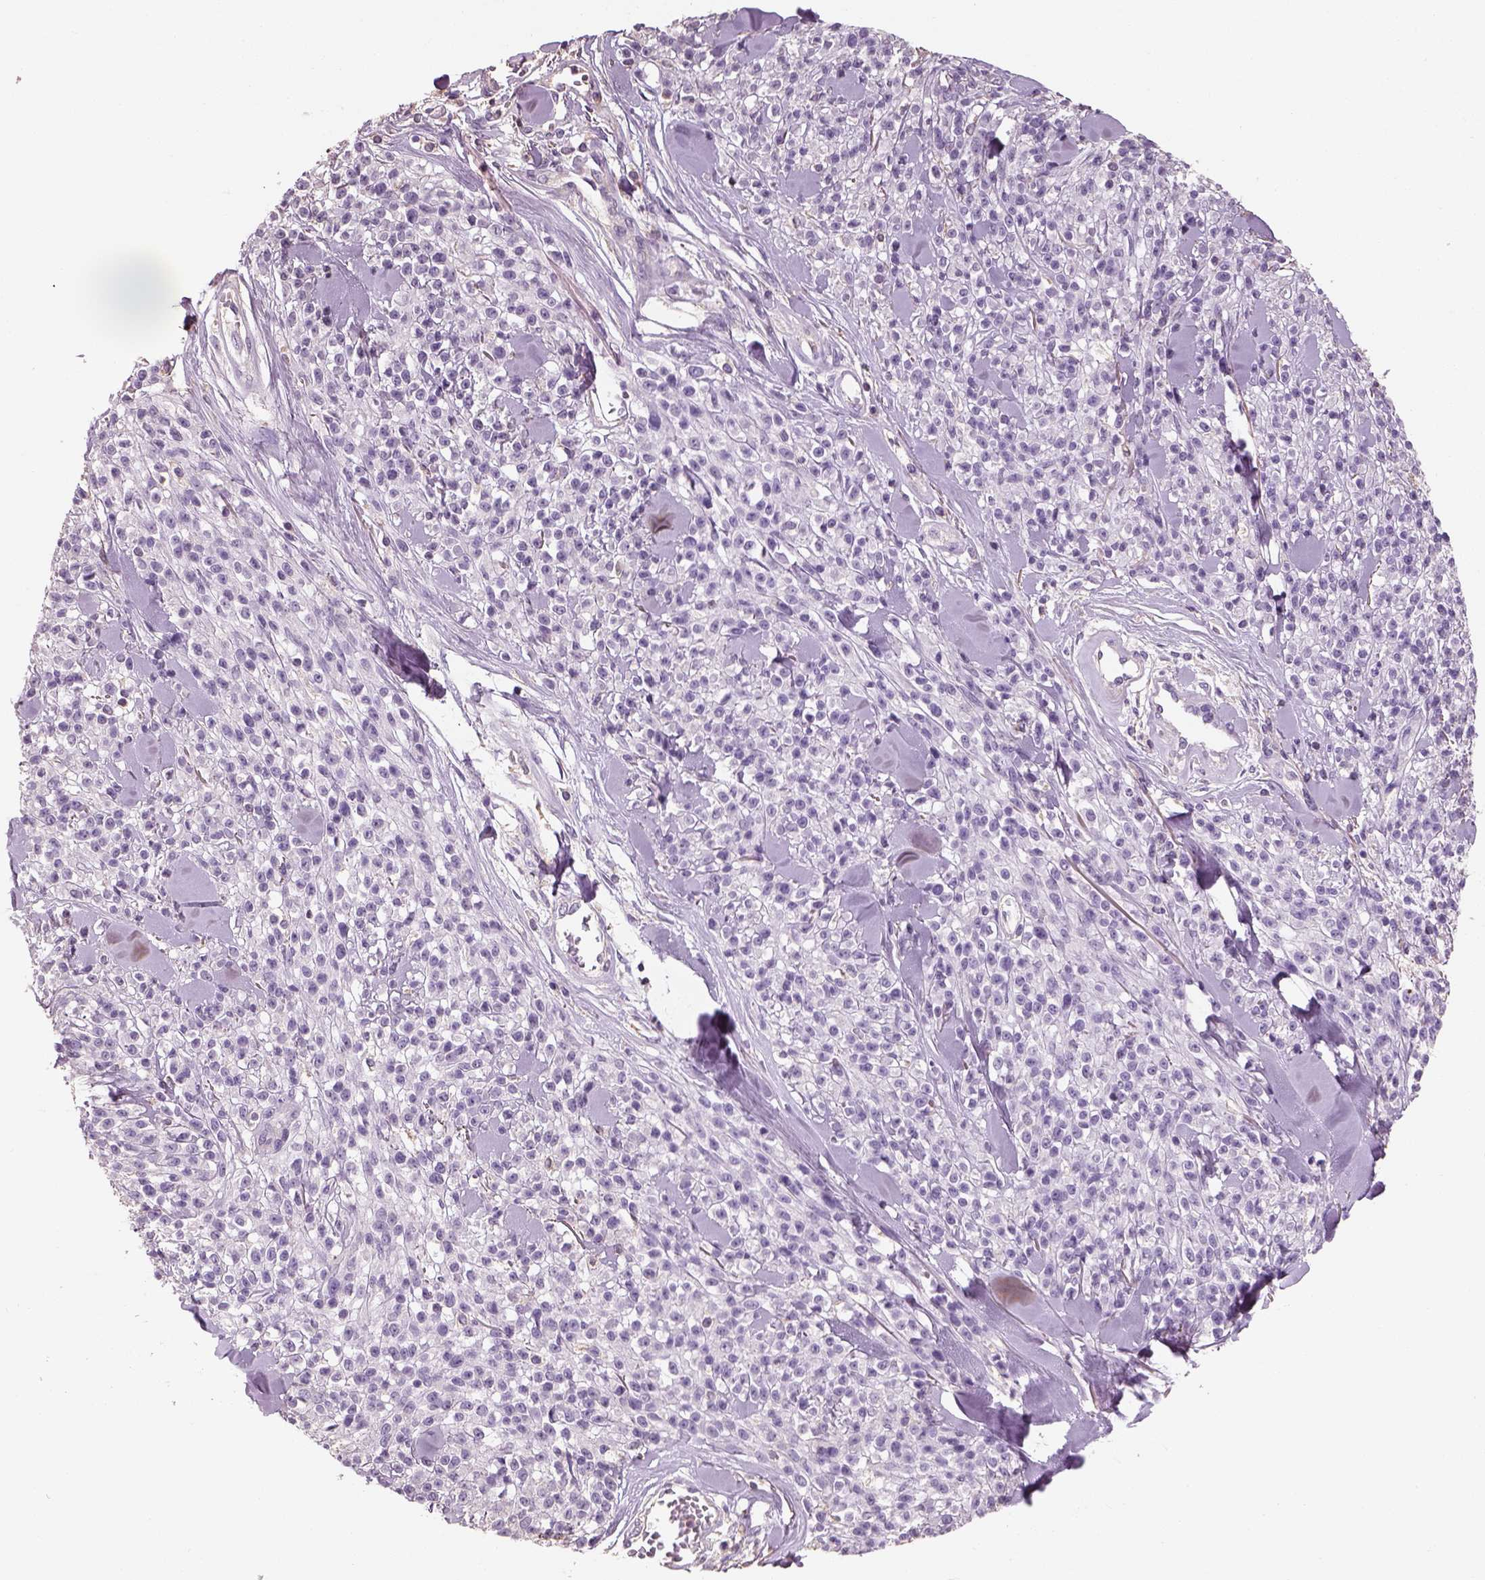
{"staining": {"intensity": "negative", "quantity": "none", "location": "none"}, "tissue": "melanoma", "cell_type": "Tumor cells", "image_type": "cancer", "snomed": [{"axis": "morphology", "description": "Malignant melanoma, NOS"}, {"axis": "topography", "description": "Skin"}, {"axis": "topography", "description": "Skin of trunk"}], "caption": "DAB (3,3'-diaminobenzidine) immunohistochemical staining of human malignant melanoma reveals no significant positivity in tumor cells.", "gene": "OTUD6A", "patient": {"sex": "male", "age": 74}}